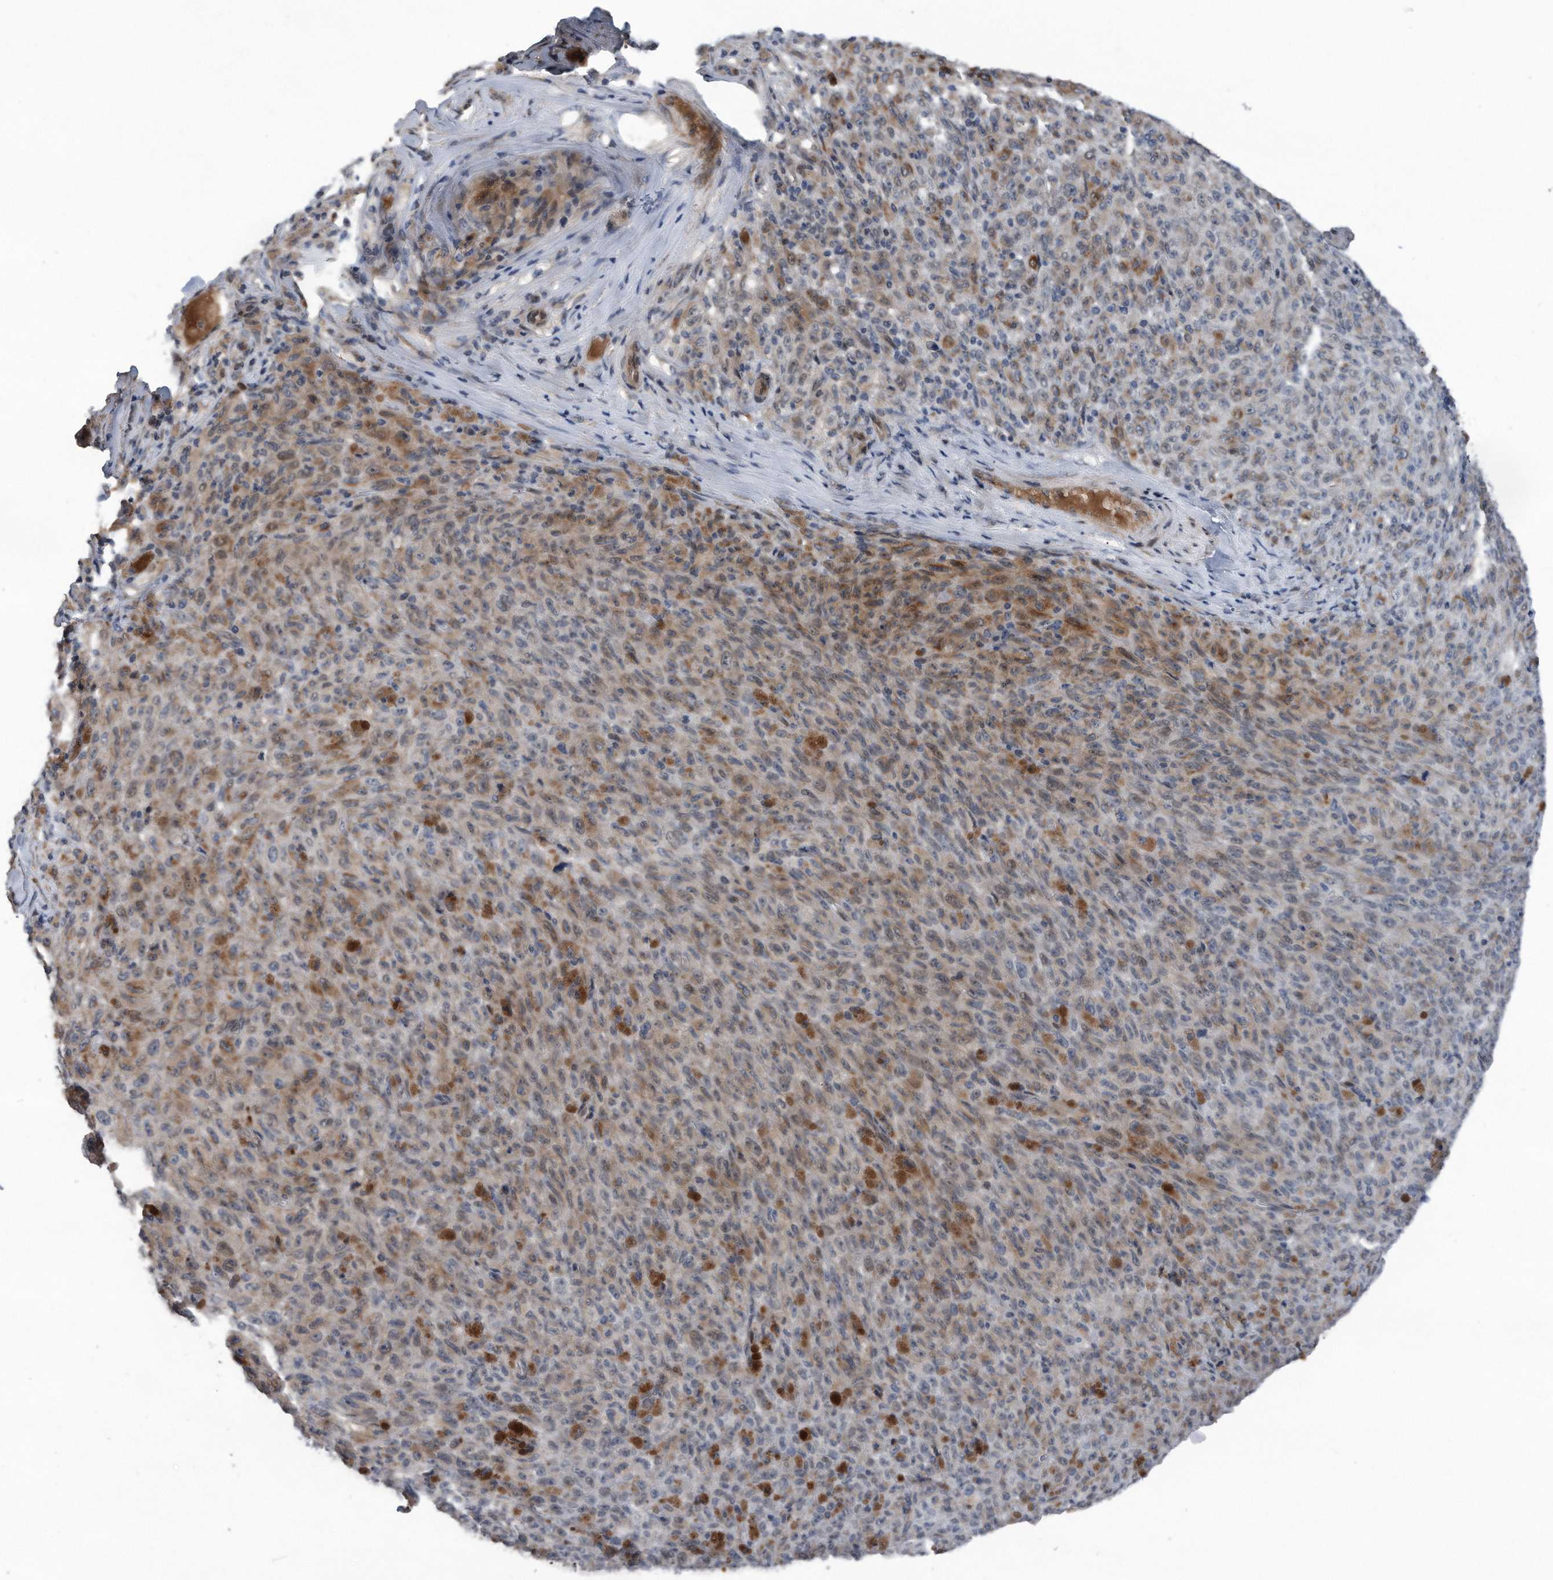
{"staining": {"intensity": "weak", "quantity": "25%-75%", "location": "cytoplasmic/membranous"}, "tissue": "melanoma", "cell_type": "Tumor cells", "image_type": "cancer", "snomed": [{"axis": "morphology", "description": "Malignant melanoma, NOS"}, {"axis": "topography", "description": "Skin"}], "caption": "High-power microscopy captured an IHC micrograph of melanoma, revealing weak cytoplasmic/membranous expression in about 25%-75% of tumor cells. The staining was performed using DAB (3,3'-diaminobenzidine), with brown indicating positive protein expression. Nuclei are stained blue with hematoxylin.", "gene": "DST", "patient": {"sex": "female", "age": 82}}